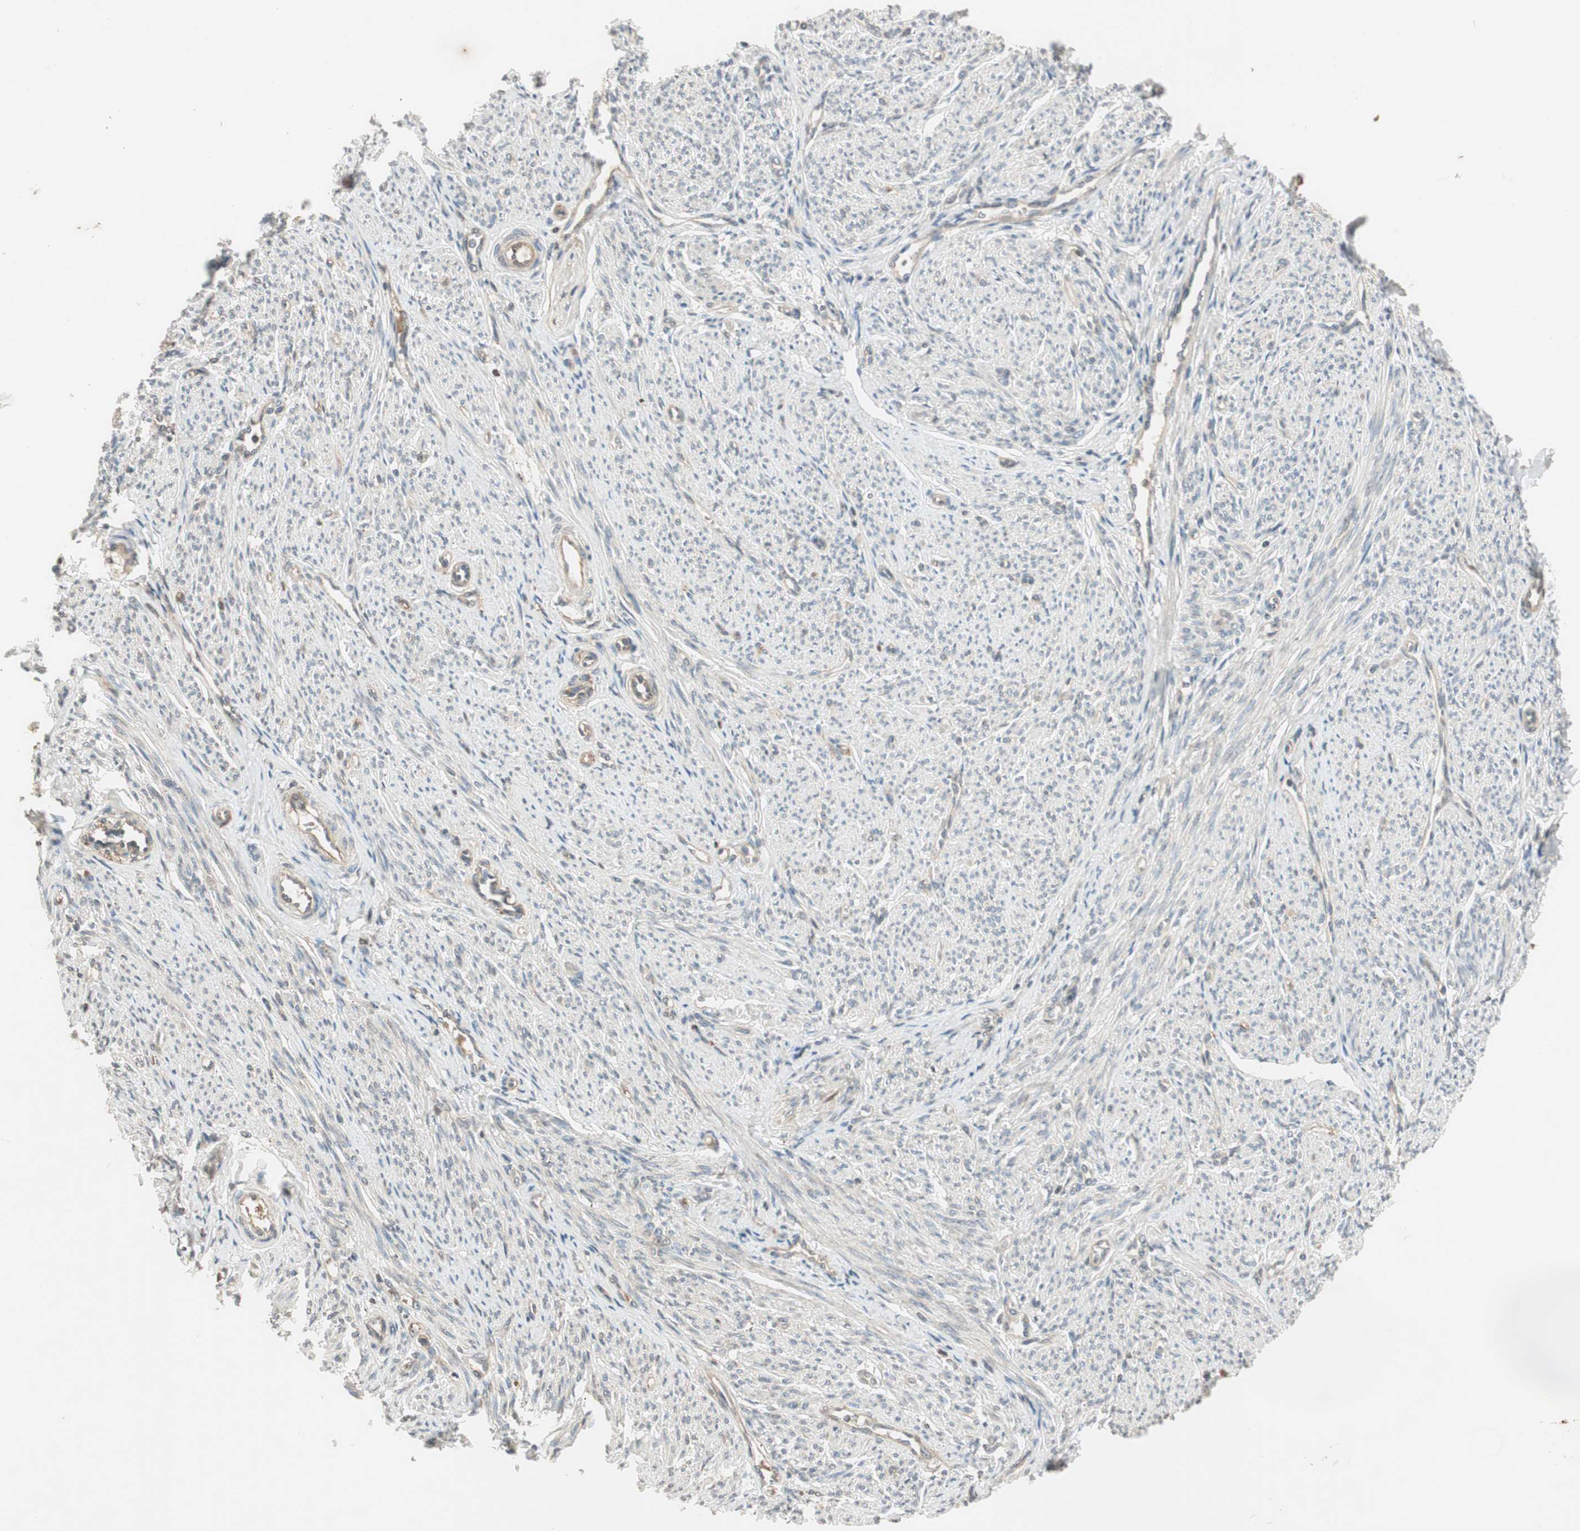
{"staining": {"intensity": "weak", "quantity": "25%-75%", "location": "cytoplasmic/membranous"}, "tissue": "smooth muscle", "cell_type": "Smooth muscle cells", "image_type": "normal", "snomed": [{"axis": "morphology", "description": "Normal tissue, NOS"}, {"axis": "topography", "description": "Smooth muscle"}], "caption": "About 25%-75% of smooth muscle cells in normal human smooth muscle reveal weak cytoplasmic/membranous protein staining as visualized by brown immunohistochemical staining.", "gene": "GCLM", "patient": {"sex": "female", "age": 65}}